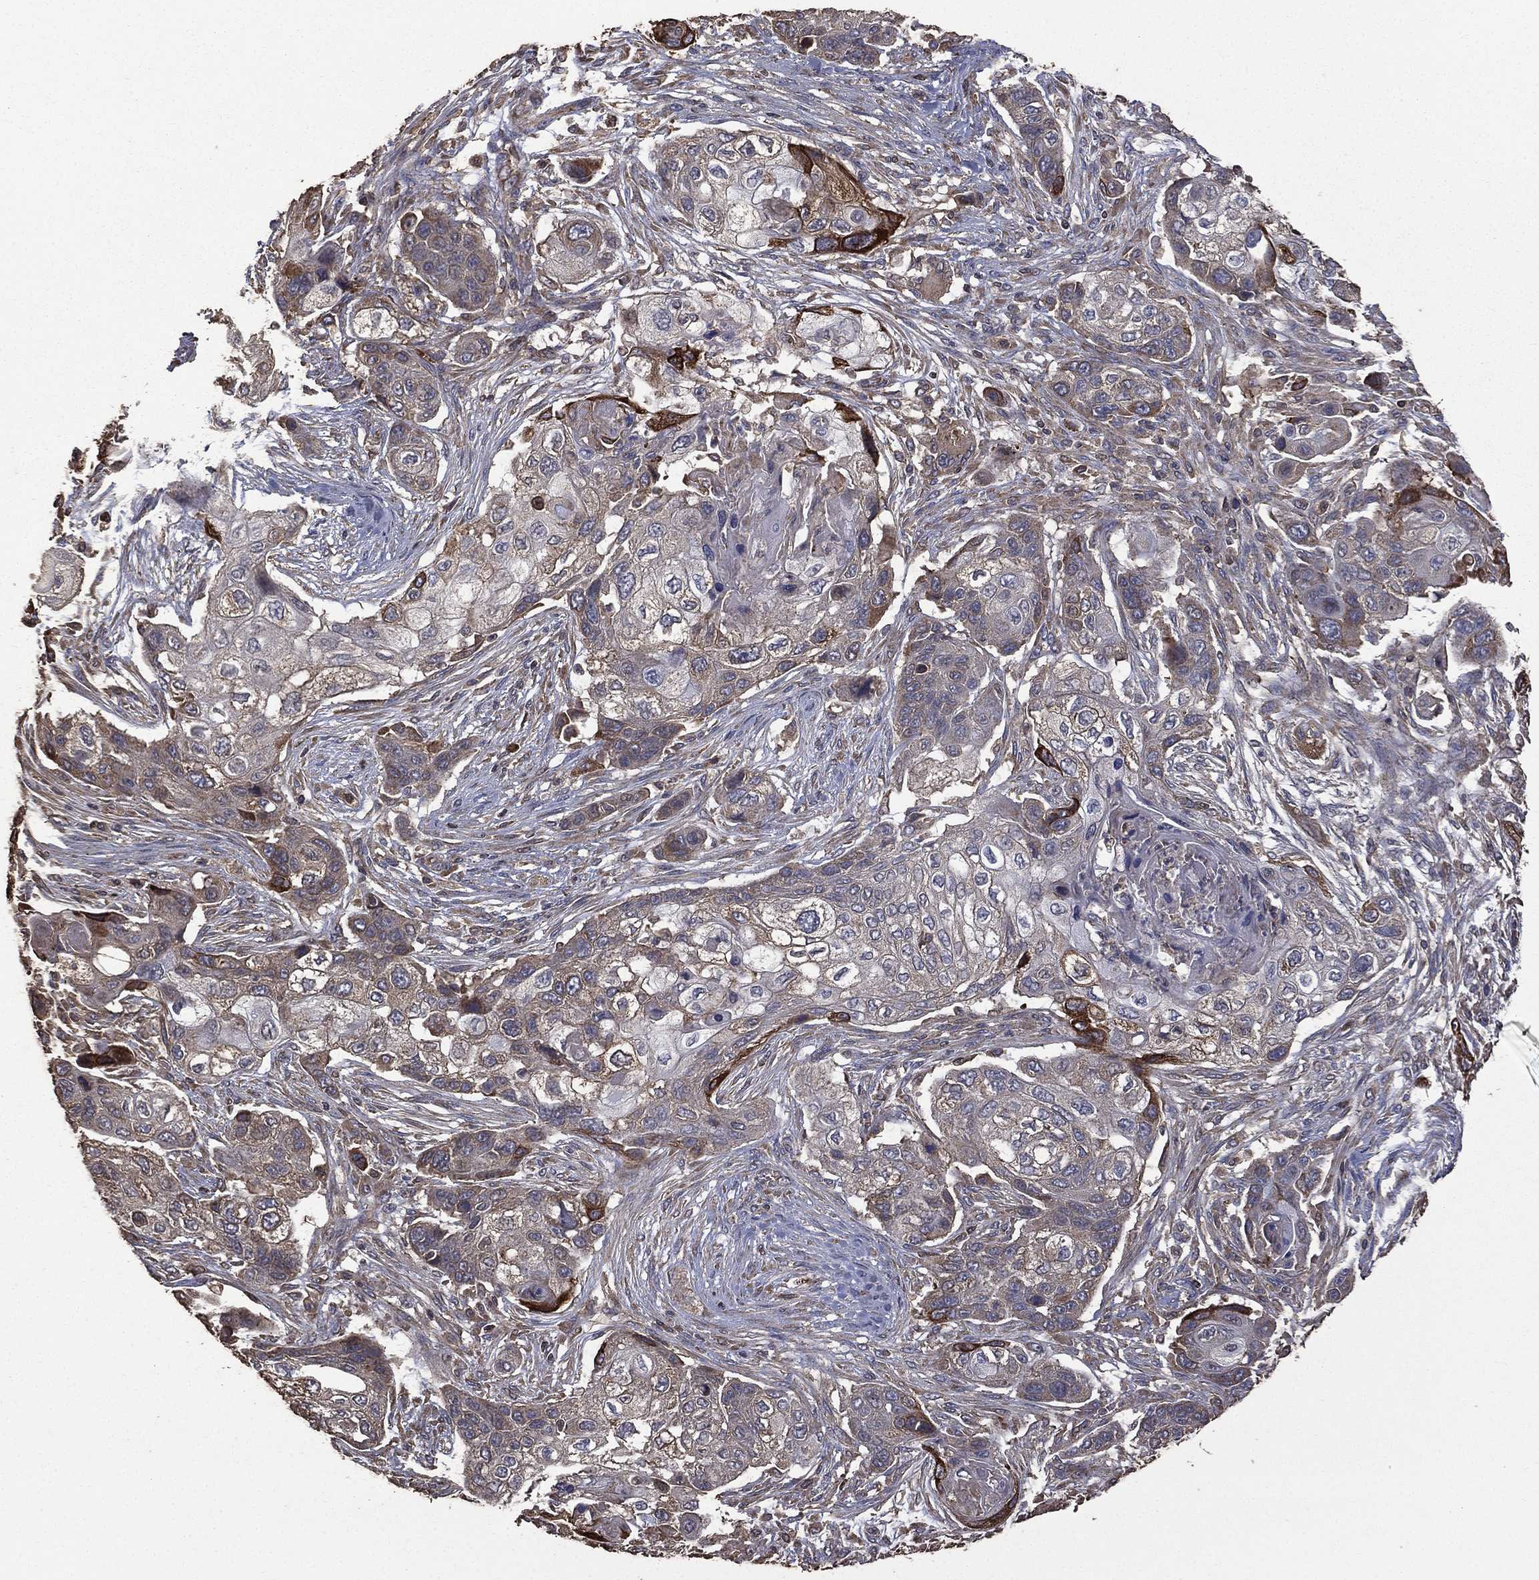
{"staining": {"intensity": "weak", "quantity": "25%-75%", "location": "cytoplasmic/membranous"}, "tissue": "lung cancer", "cell_type": "Tumor cells", "image_type": "cancer", "snomed": [{"axis": "morphology", "description": "Squamous cell carcinoma, NOS"}, {"axis": "topography", "description": "Lung"}], "caption": "Brown immunohistochemical staining in human lung cancer (squamous cell carcinoma) displays weak cytoplasmic/membranous positivity in approximately 25%-75% of tumor cells.", "gene": "METTL27", "patient": {"sex": "male", "age": 69}}